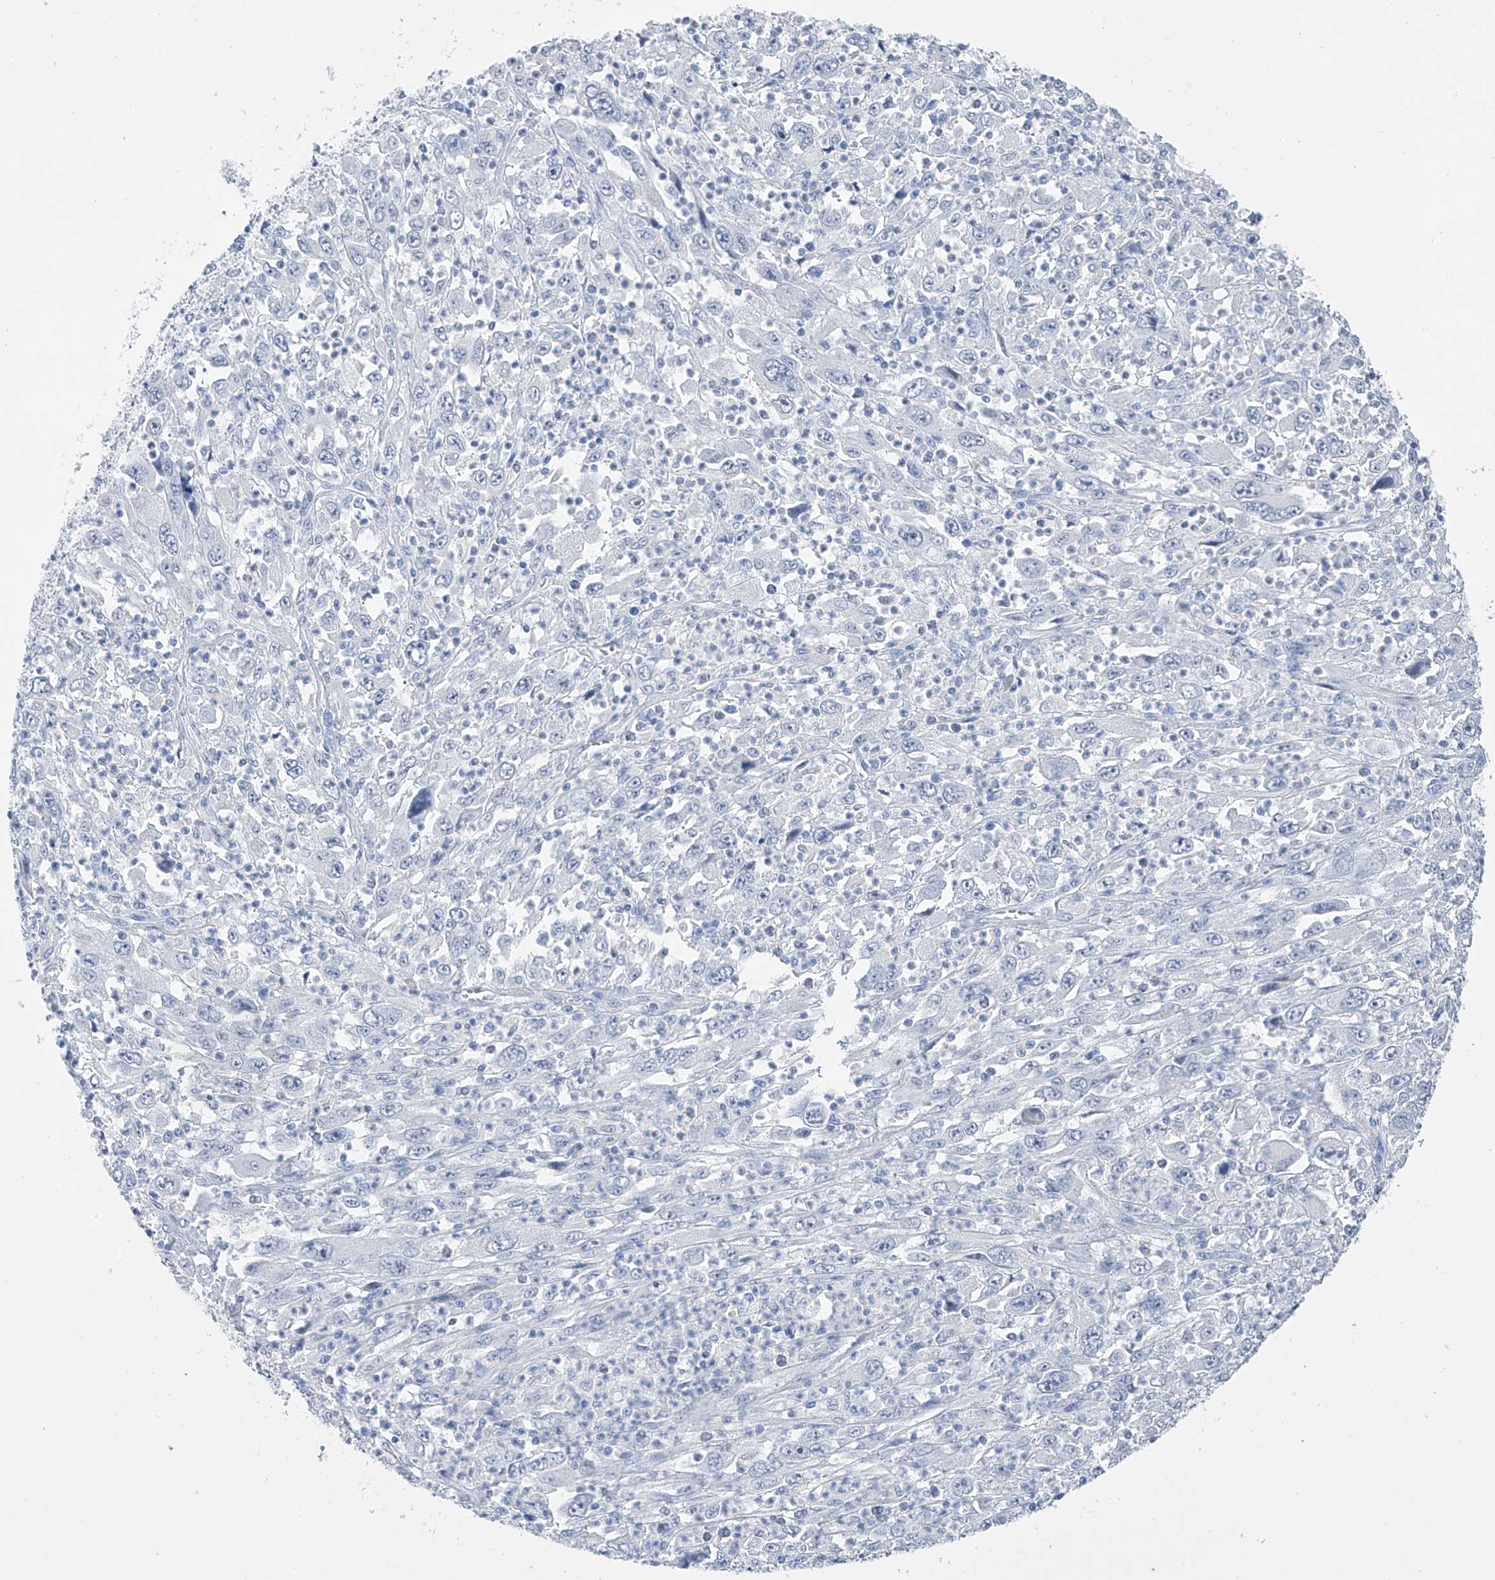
{"staining": {"intensity": "negative", "quantity": "none", "location": "none"}, "tissue": "melanoma", "cell_type": "Tumor cells", "image_type": "cancer", "snomed": [{"axis": "morphology", "description": "Malignant melanoma, Metastatic site"}, {"axis": "topography", "description": "Skin"}], "caption": "DAB (3,3'-diaminobenzidine) immunohistochemical staining of malignant melanoma (metastatic site) displays no significant staining in tumor cells. (DAB immunohistochemistry with hematoxylin counter stain).", "gene": "ADRA1A", "patient": {"sex": "female", "age": 56}}